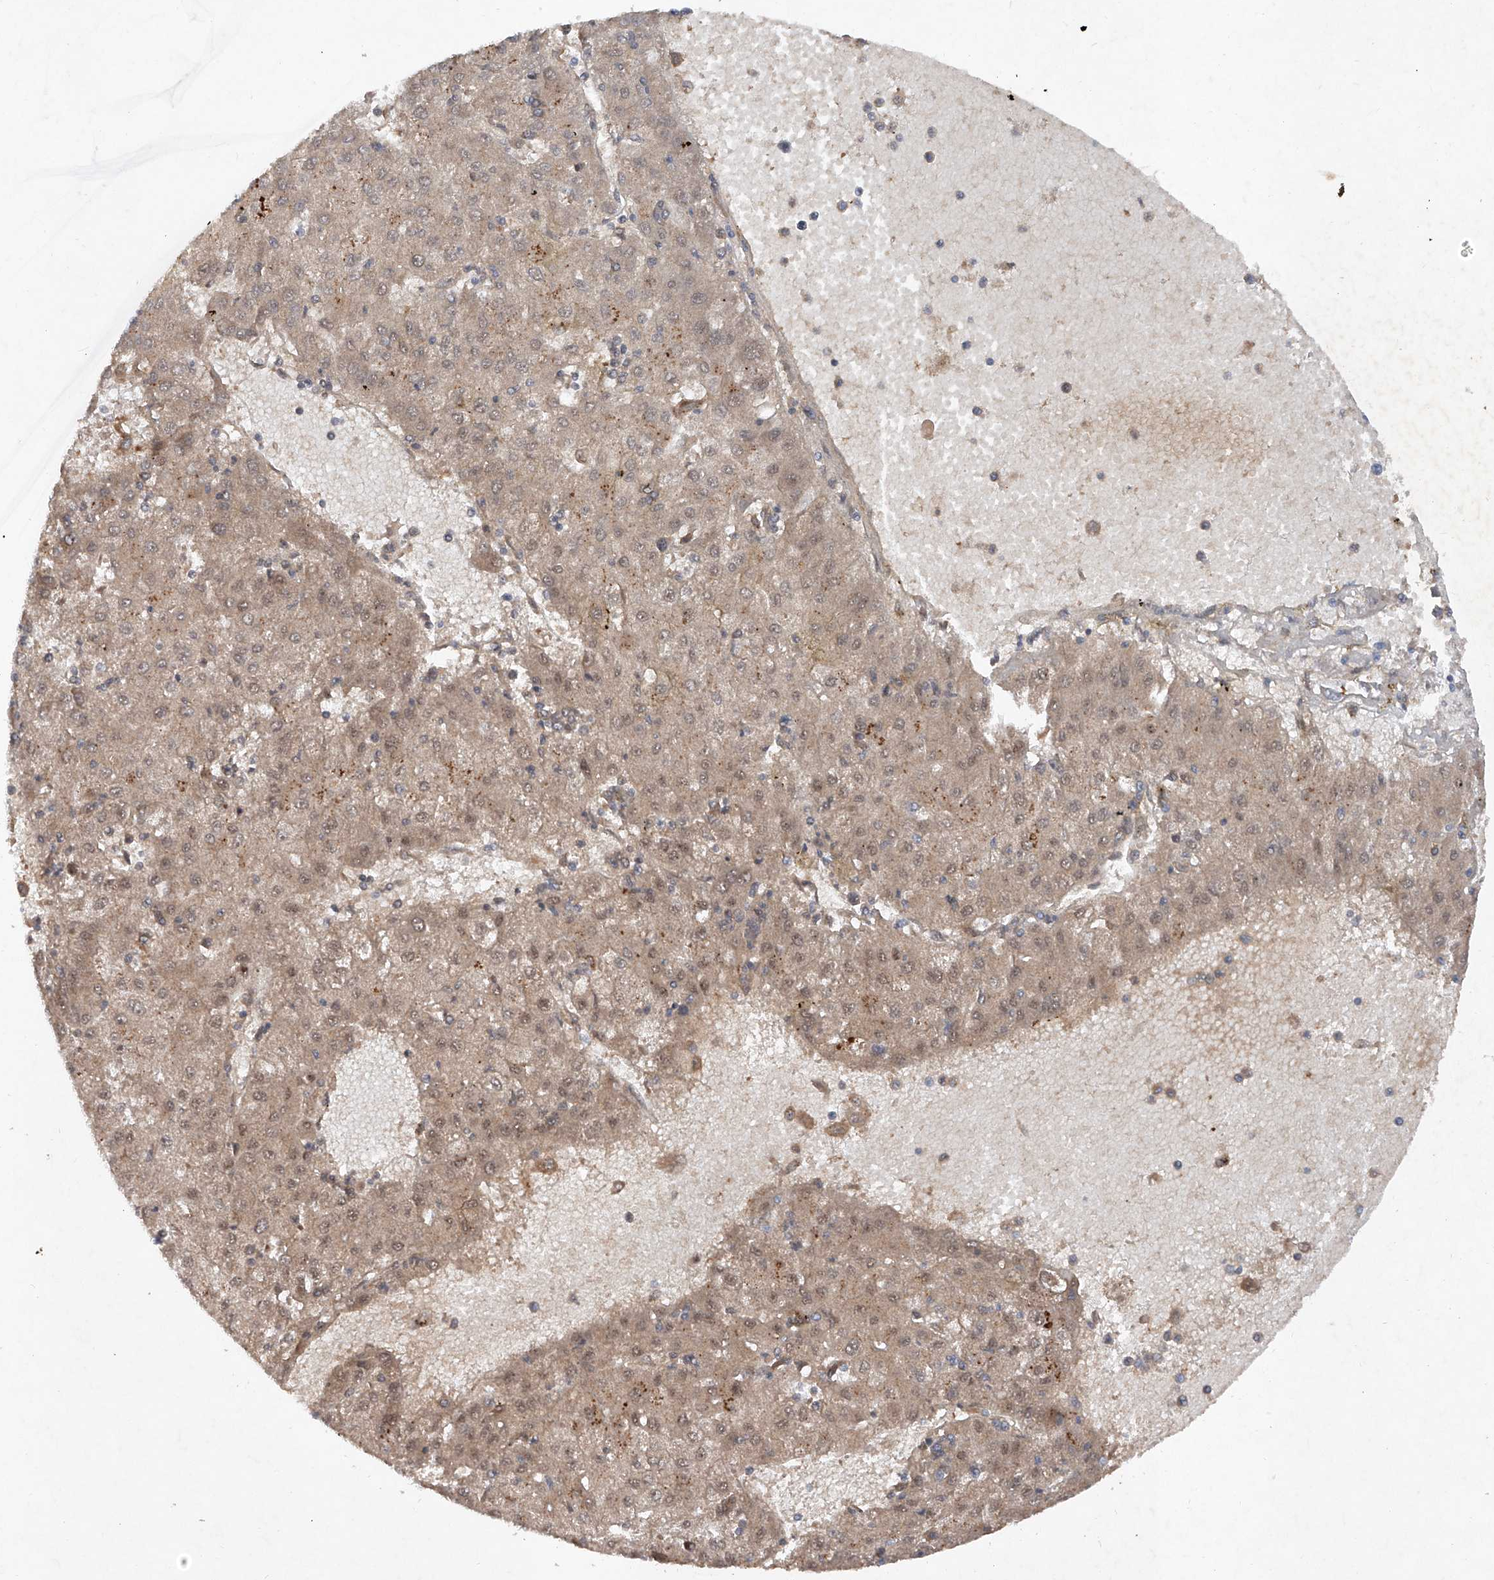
{"staining": {"intensity": "weak", "quantity": ">75%", "location": "cytoplasmic/membranous,nuclear"}, "tissue": "liver cancer", "cell_type": "Tumor cells", "image_type": "cancer", "snomed": [{"axis": "morphology", "description": "Carcinoma, Hepatocellular, NOS"}, {"axis": "topography", "description": "Liver"}], "caption": "Human liver cancer stained with a protein marker shows weak staining in tumor cells.", "gene": "FAM135A", "patient": {"sex": "male", "age": 72}}